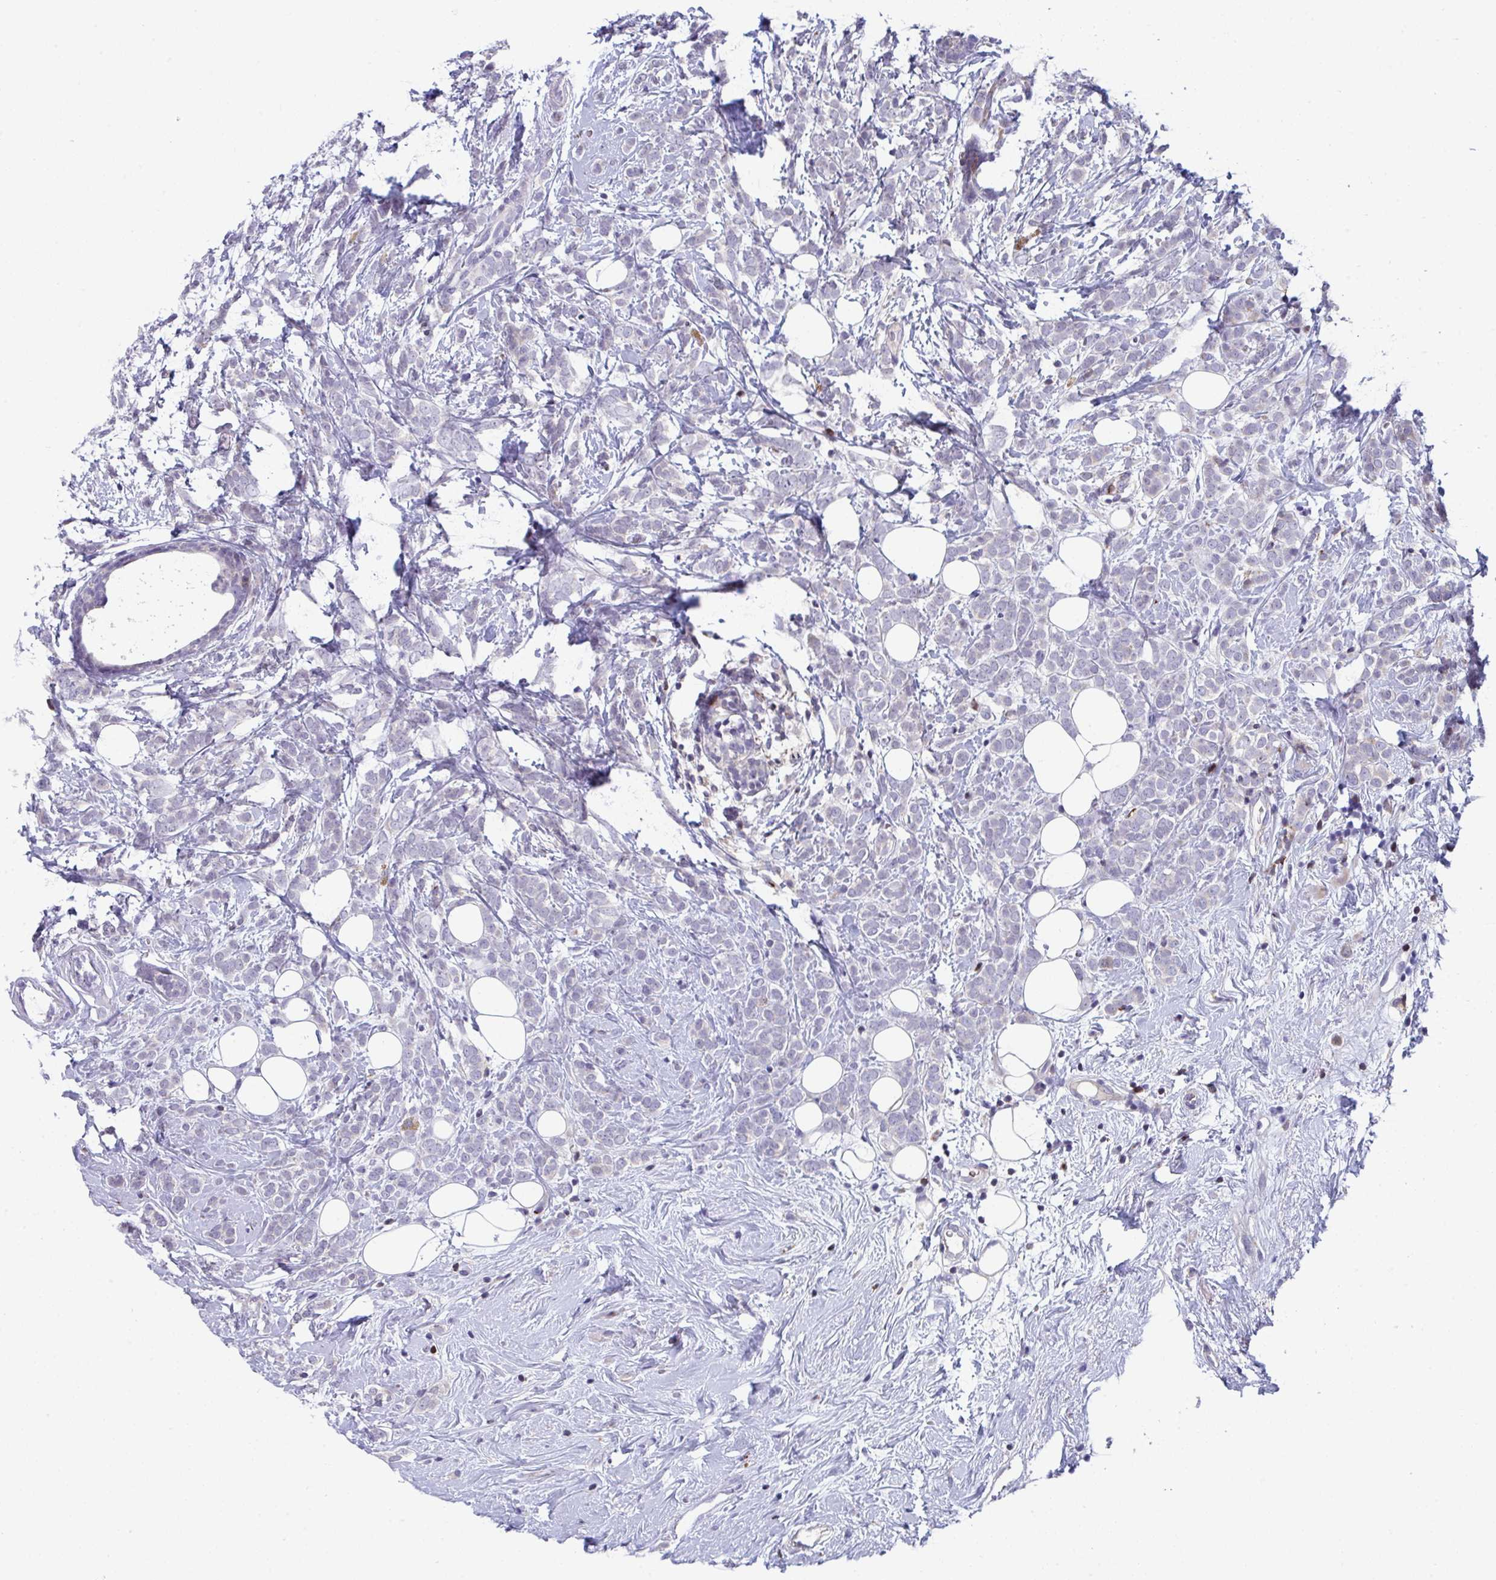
{"staining": {"intensity": "negative", "quantity": "none", "location": "none"}, "tissue": "breast cancer", "cell_type": "Tumor cells", "image_type": "cancer", "snomed": [{"axis": "morphology", "description": "Lobular carcinoma"}, {"axis": "topography", "description": "Breast"}], "caption": "An image of lobular carcinoma (breast) stained for a protein displays no brown staining in tumor cells. (DAB (3,3'-diaminobenzidine) IHC, high magnification).", "gene": "AOC2", "patient": {"sex": "female", "age": 49}}